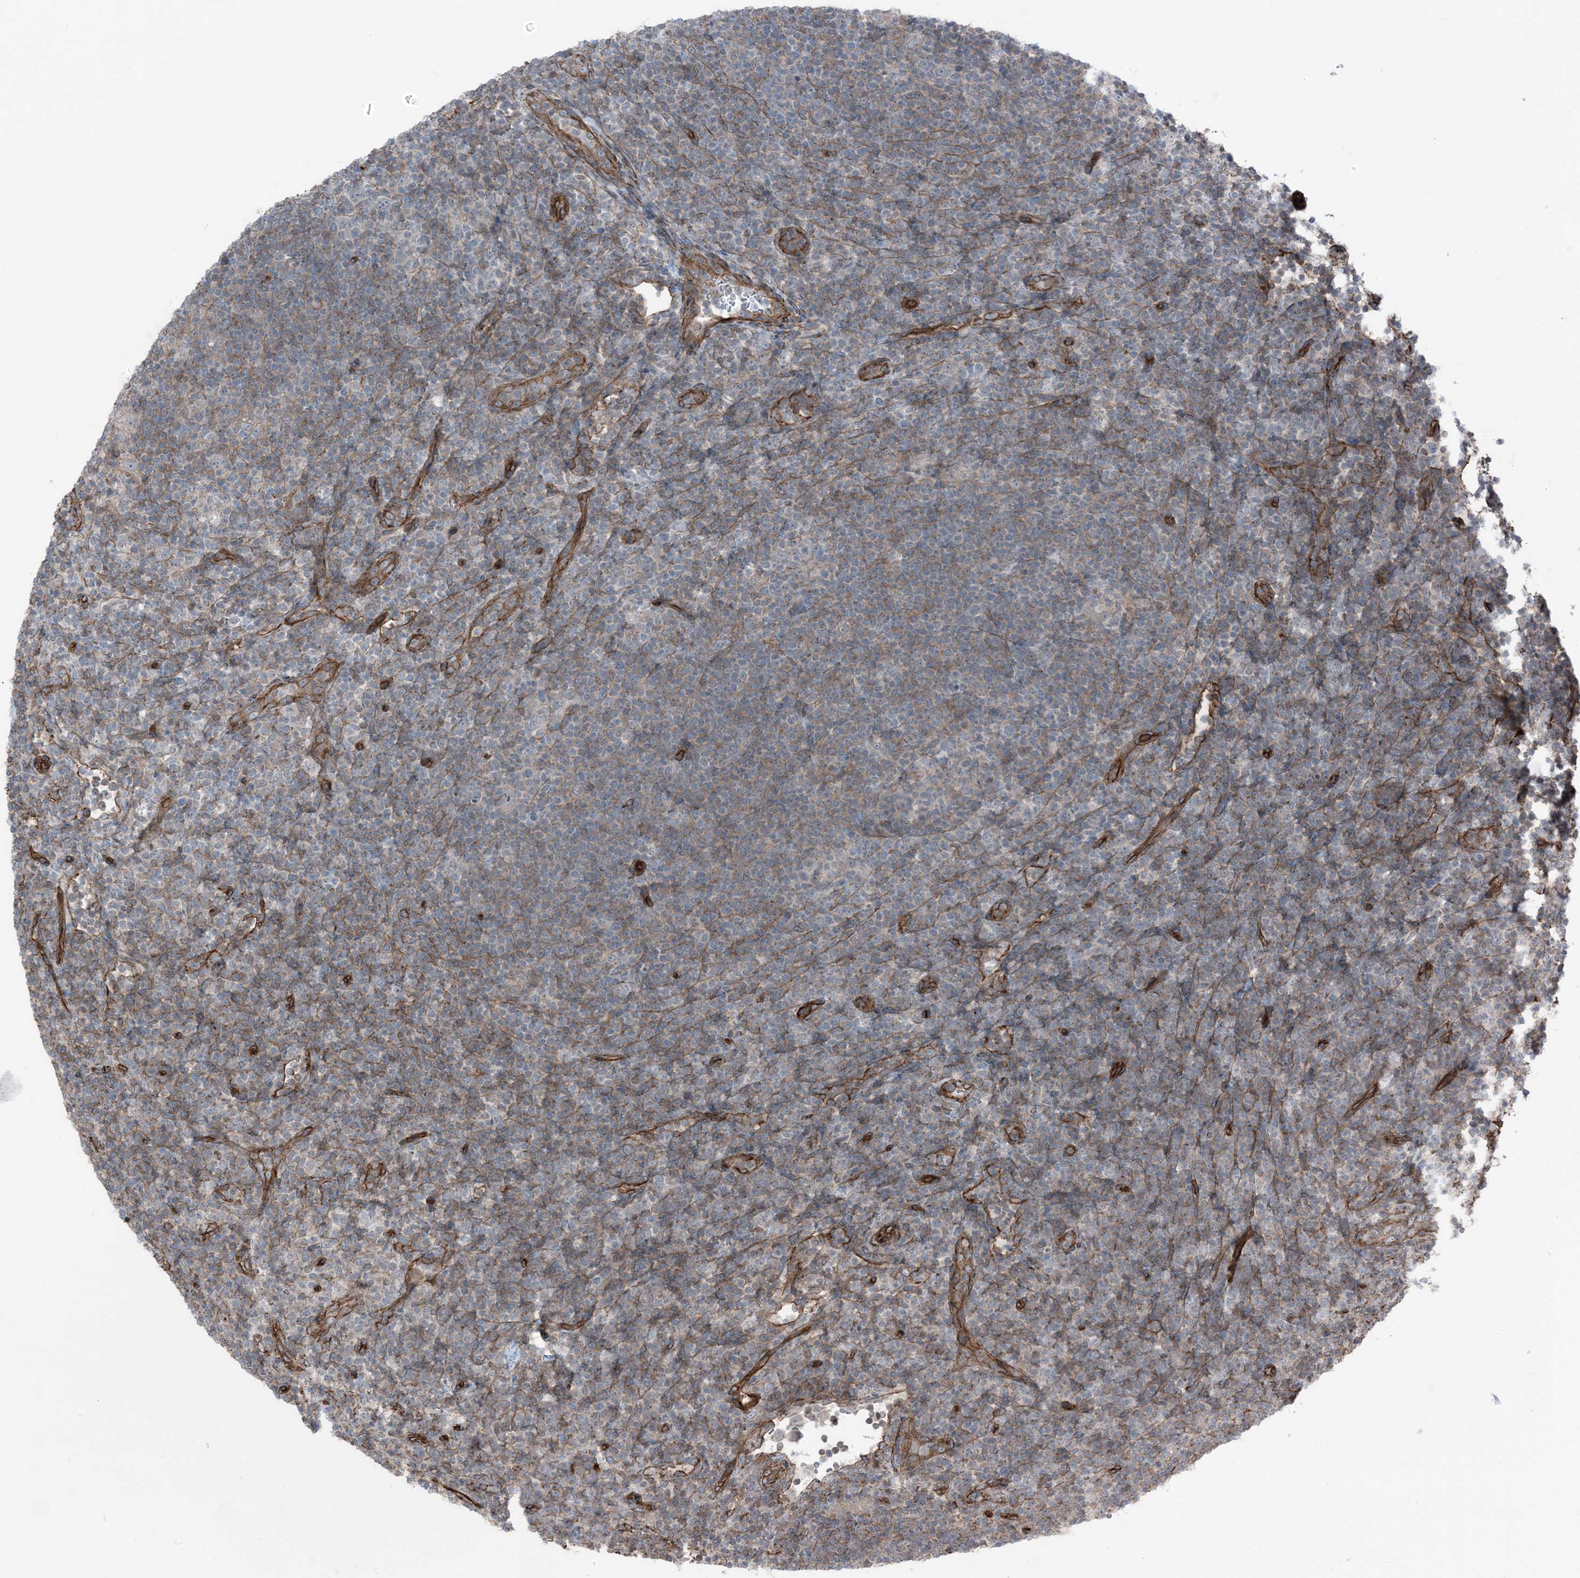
{"staining": {"intensity": "negative", "quantity": "none", "location": "none"}, "tissue": "lymphoma", "cell_type": "Tumor cells", "image_type": "cancer", "snomed": [{"axis": "morphology", "description": "Hodgkin's disease, NOS"}, {"axis": "topography", "description": "Lymph node"}], "caption": "Immunohistochemistry (IHC) histopathology image of neoplastic tissue: human lymphoma stained with DAB (3,3'-diaminobenzidine) shows no significant protein positivity in tumor cells.", "gene": "ZFP90", "patient": {"sex": "female", "age": 57}}